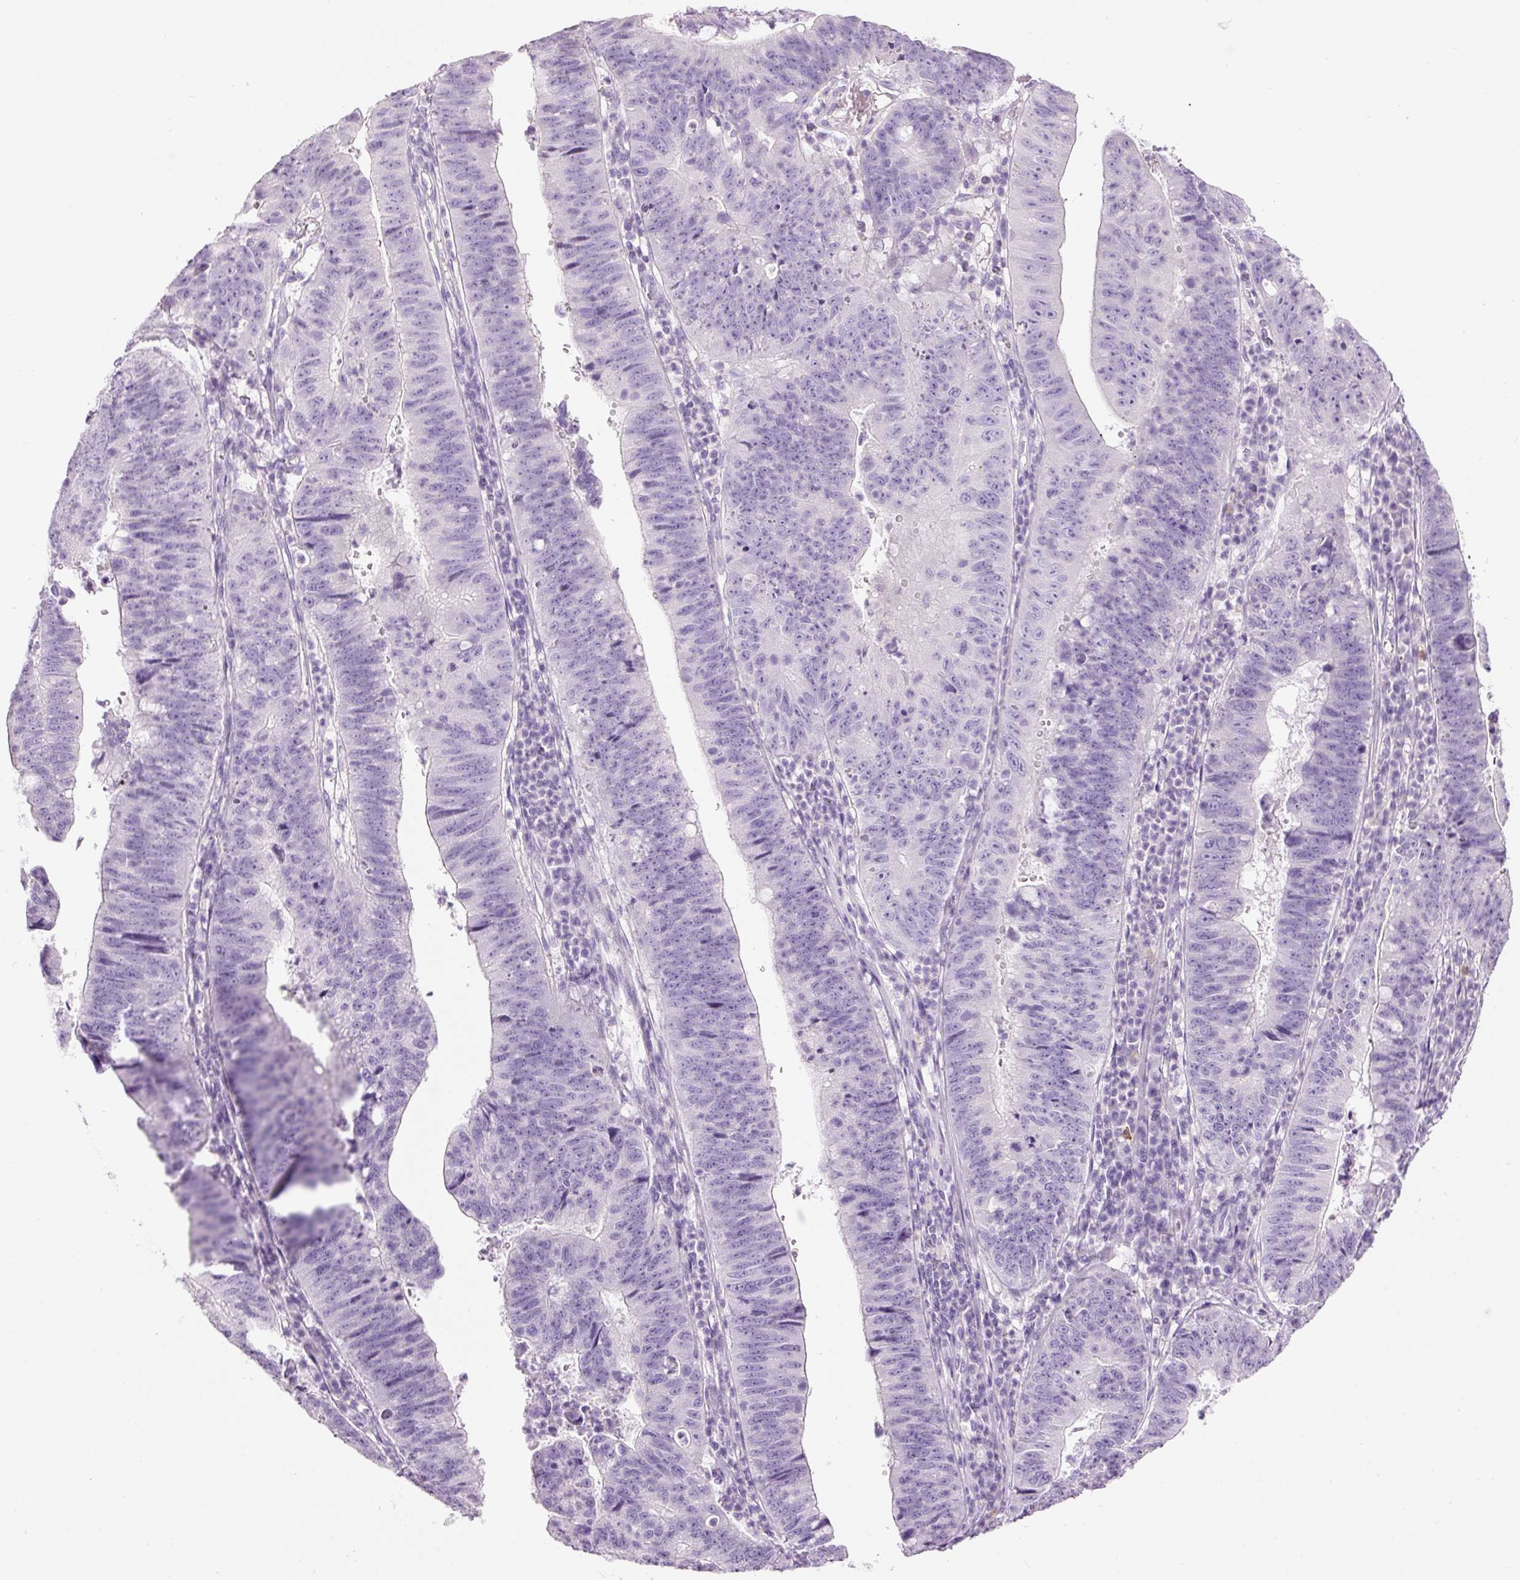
{"staining": {"intensity": "negative", "quantity": "none", "location": "none"}, "tissue": "stomach cancer", "cell_type": "Tumor cells", "image_type": "cancer", "snomed": [{"axis": "morphology", "description": "Adenocarcinoma, NOS"}, {"axis": "topography", "description": "Stomach"}], "caption": "Immunohistochemical staining of human adenocarcinoma (stomach) reveals no significant expression in tumor cells.", "gene": "CMA1", "patient": {"sex": "male", "age": 59}}